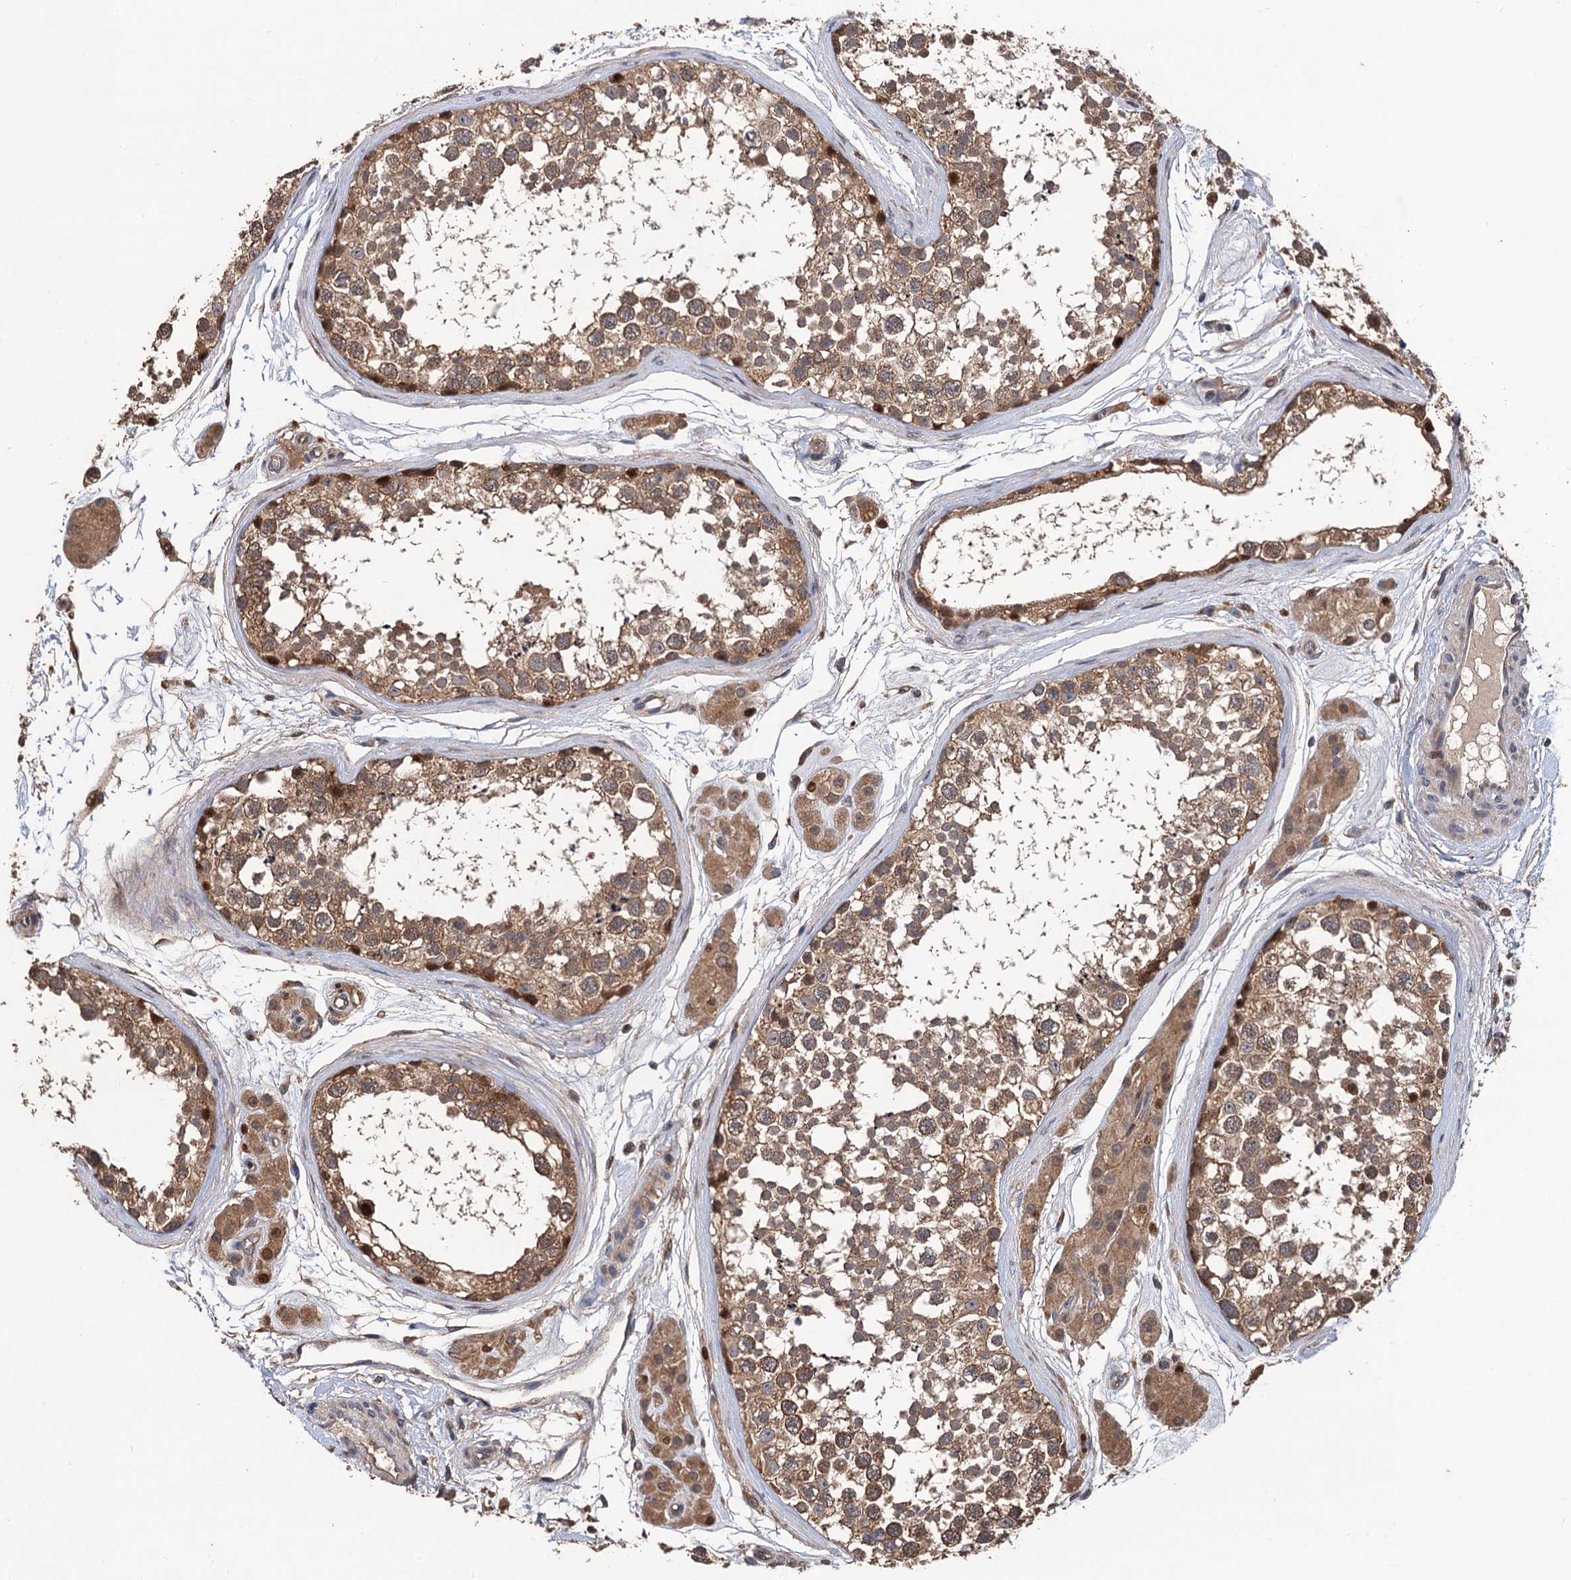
{"staining": {"intensity": "moderate", "quantity": ">75%", "location": "cytoplasmic/membranous,nuclear"}, "tissue": "testis", "cell_type": "Cells in seminiferous ducts", "image_type": "normal", "snomed": [{"axis": "morphology", "description": "Normal tissue, NOS"}, {"axis": "topography", "description": "Testis"}], "caption": "Immunohistochemical staining of benign human testis demonstrates >75% levels of moderate cytoplasmic/membranous,nuclear protein expression in about >75% of cells in seminiferous ducts. Using DAB (3,3'-diaminobenzidine) (brown) and hematoxylin (blue) stains, captured at high magnification using brightfield microscopy.", "gene": "TMEM39B", "patient": {"sex": "male", "age": 56}}